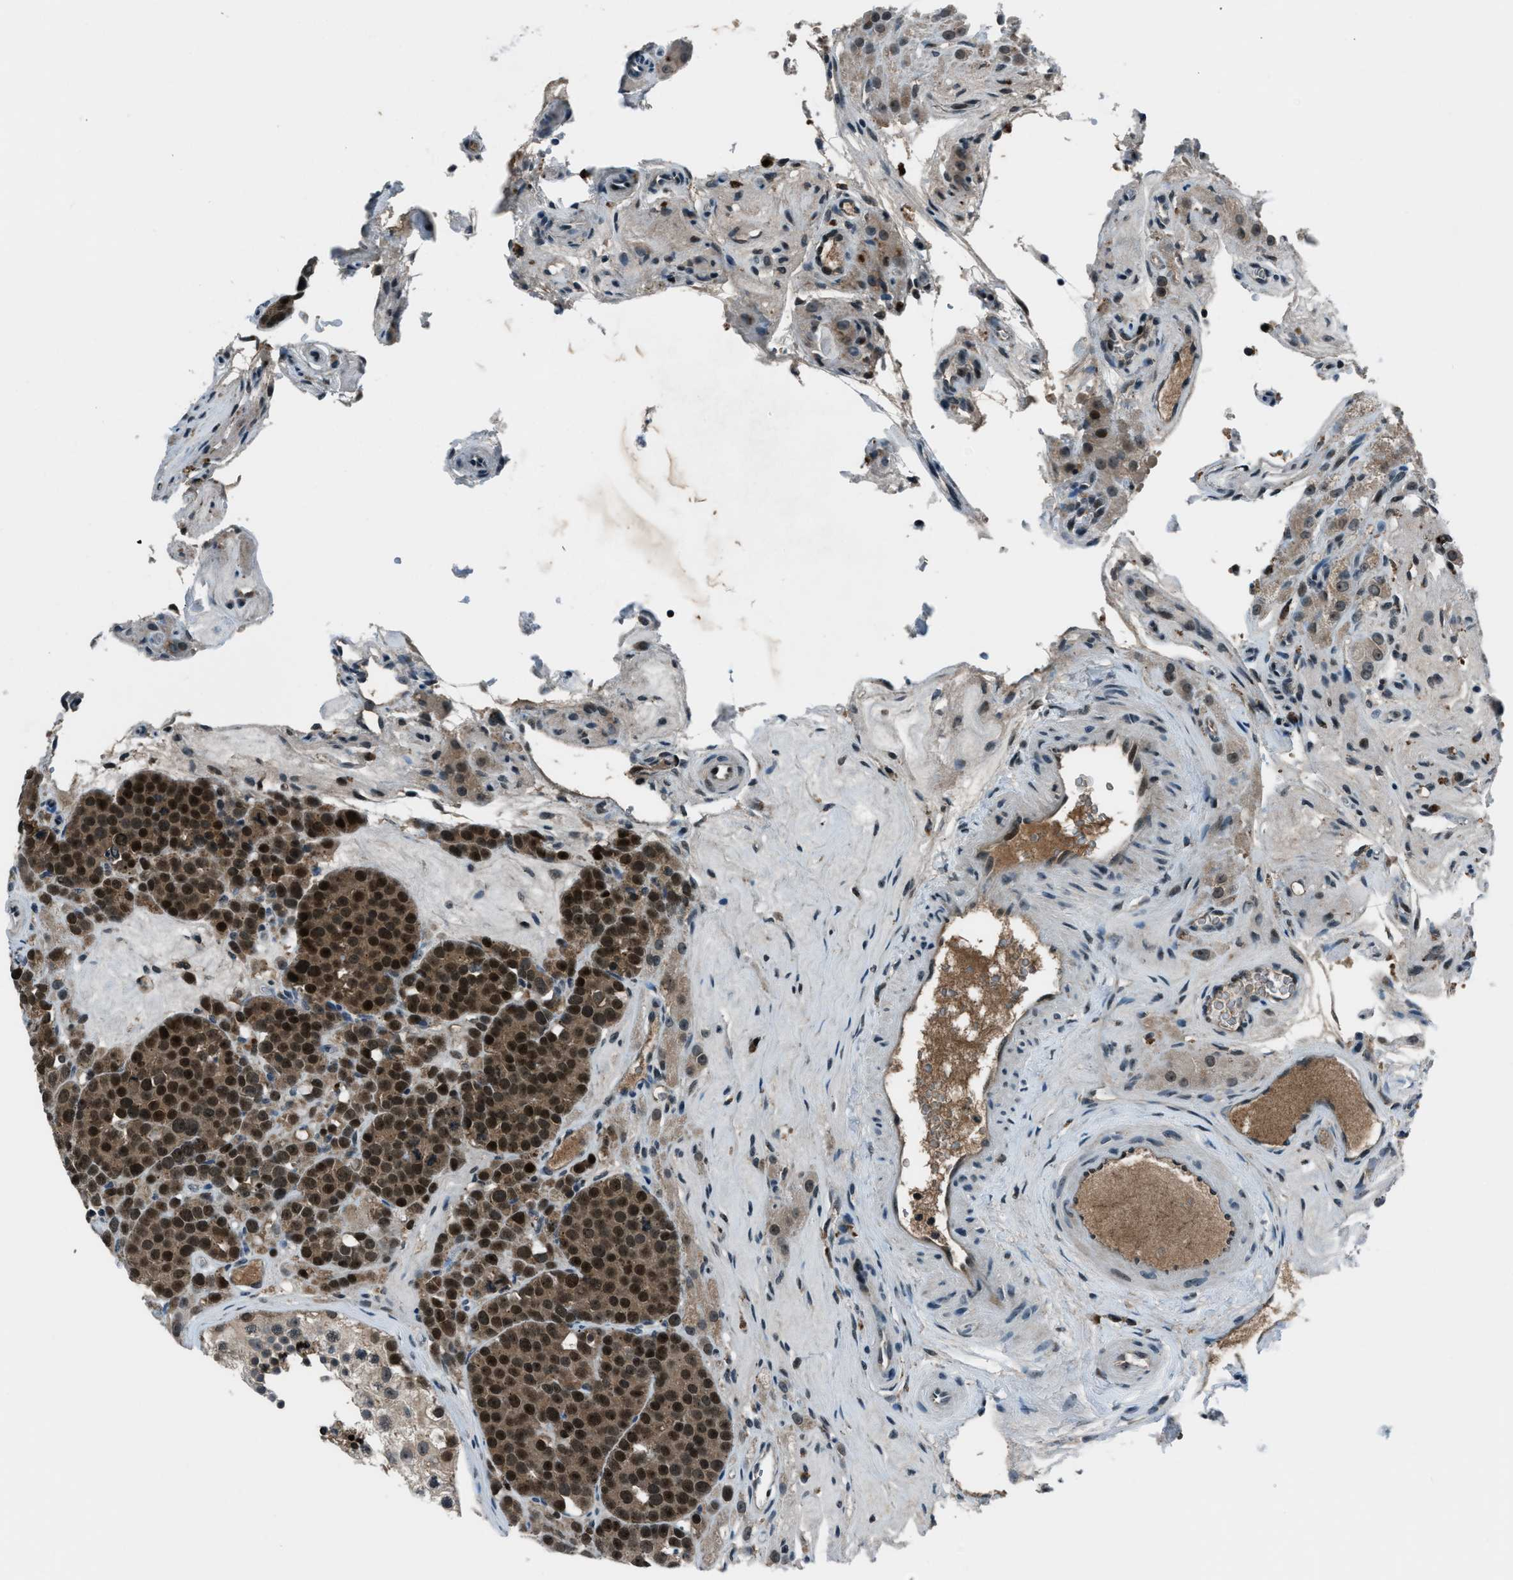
{"staining": {"intensity": "strong", "quantity": ">75%", "location": "cytoplasmic/membranous,nuclear"}, "tissue": "testis cancer", "cell_type": "Tumor cells", "image_type": "cancer", "snomed": [{"axis": "morphology", "description": "Seminoma, NOS"}, {"axis": "topography", "description": "Testis"}], "caption": "Testis seminoma stained with a brown dye reveals strong cytoplasmic/membranous and nuclear positive positivity in about >75% of tumor cells.", "gene": "ACTL9", "patient": {"sex": "male", "age": 71}}